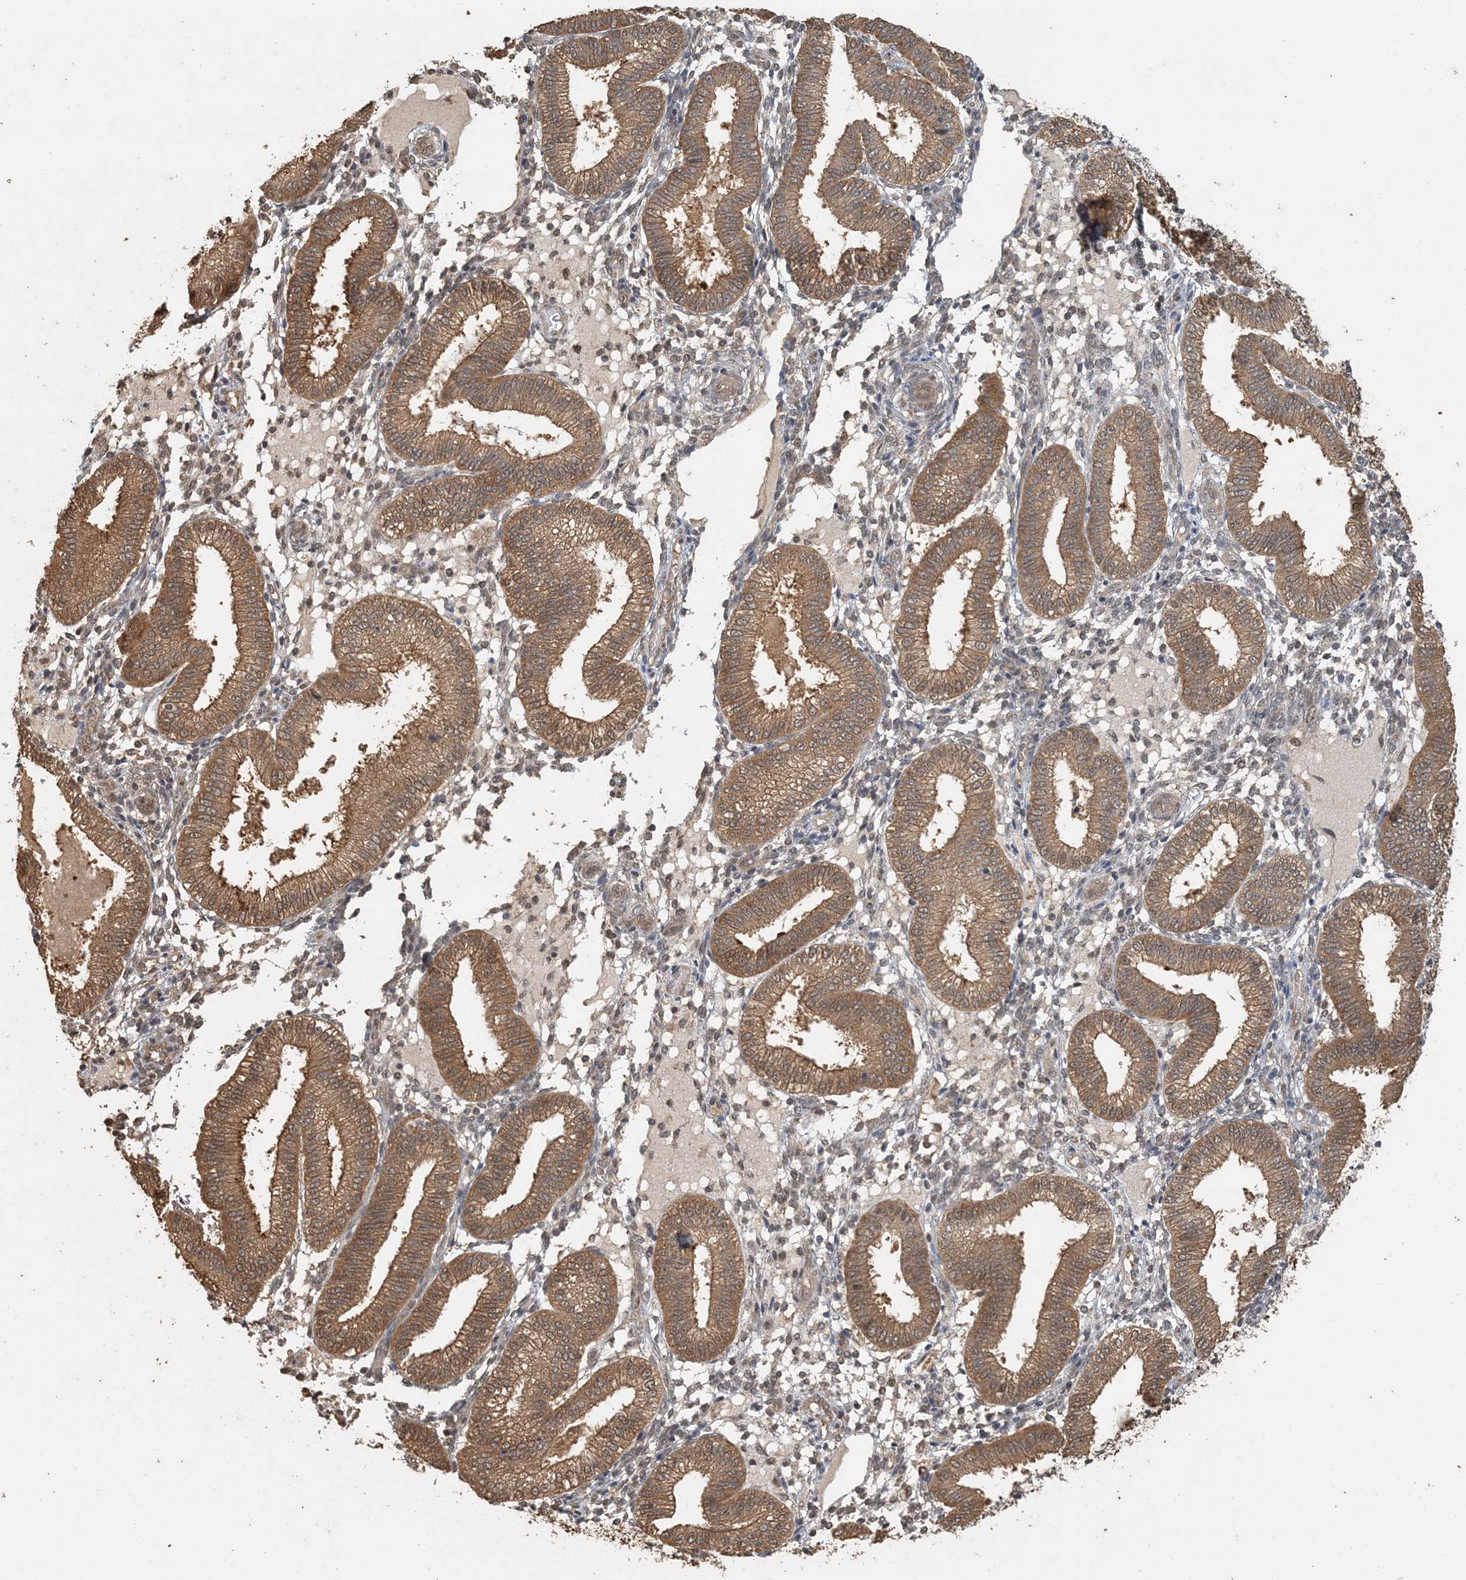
{"staining": {"intensity": "weak", "quantity": "<25%", "location": "nuclear"}, "tissue": "endometrium", "cell_type": "Cells in endometrial stroma", "image_type": "normal", "snomed": [{"axis": "morphology", "description": "Normal tissue, NOS"}, {"axis": "topography", "description": "Endometrium"}], "caption": "DAB immunohistochemical staining of benign human endometrium exhibits no significant positivity in cells in endometrial stroma.", "gene": "AK9", "patient": {"sex": "female", "age": 39}}